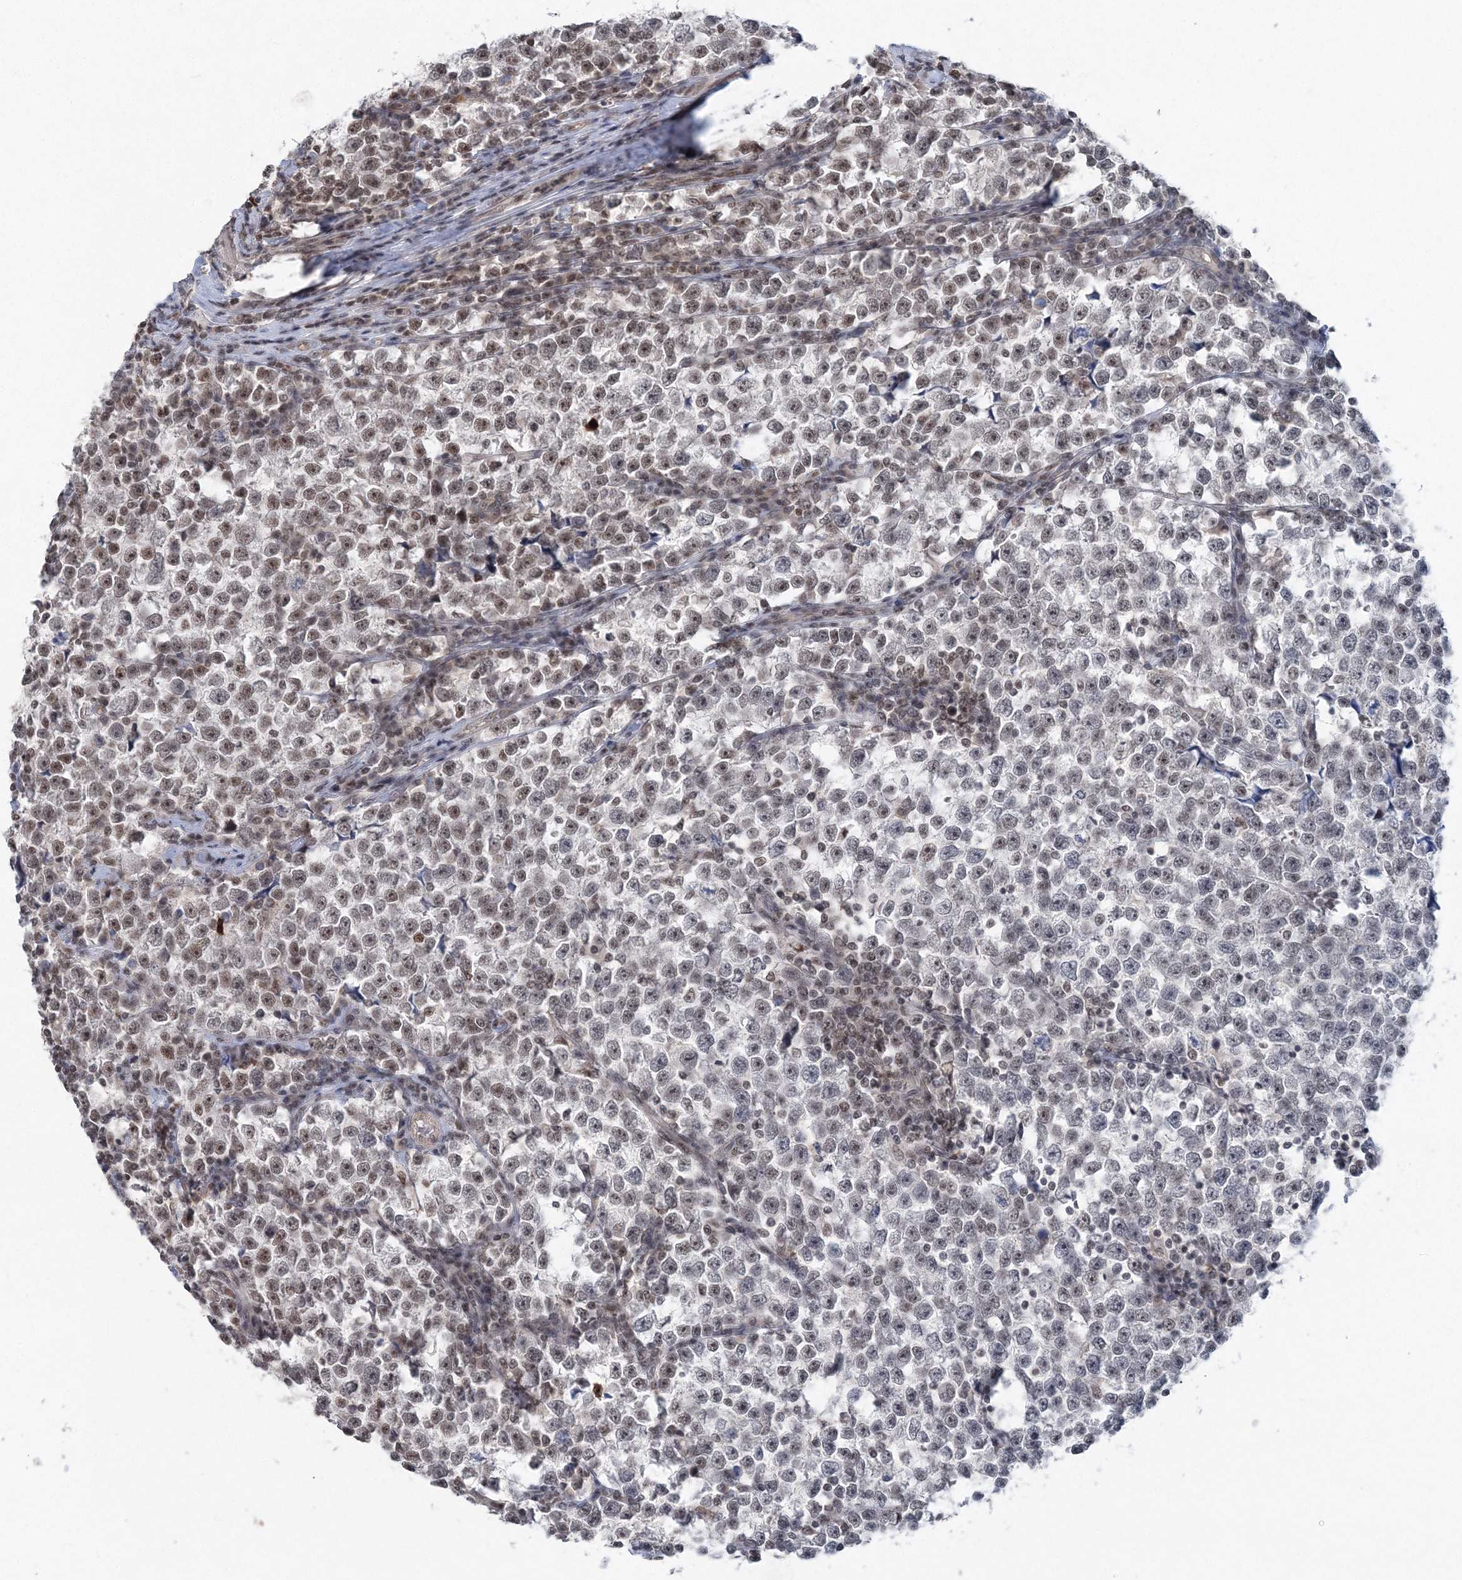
{"staining": {"intensity": "moderate", "quantity": "<25%", "location": "nuclear"}, "tissue": "testis cancer", "cell_type": "Tumor cells", "image_type": "cancer", "snomed": [{"axis": "morphology", "description": "Normal tissue, NOS"}, {"axis": "morphology", "description": "Seminoma, NOS"}, {"axis": "topography", "description": "Testis"}], "caption": "Moderate nuclear protein positivity is appreciated in about <25% of tumor cells in testis seminoma.", "gene": "PDS5A", "patient": {"sex": "male", "age": 43}}